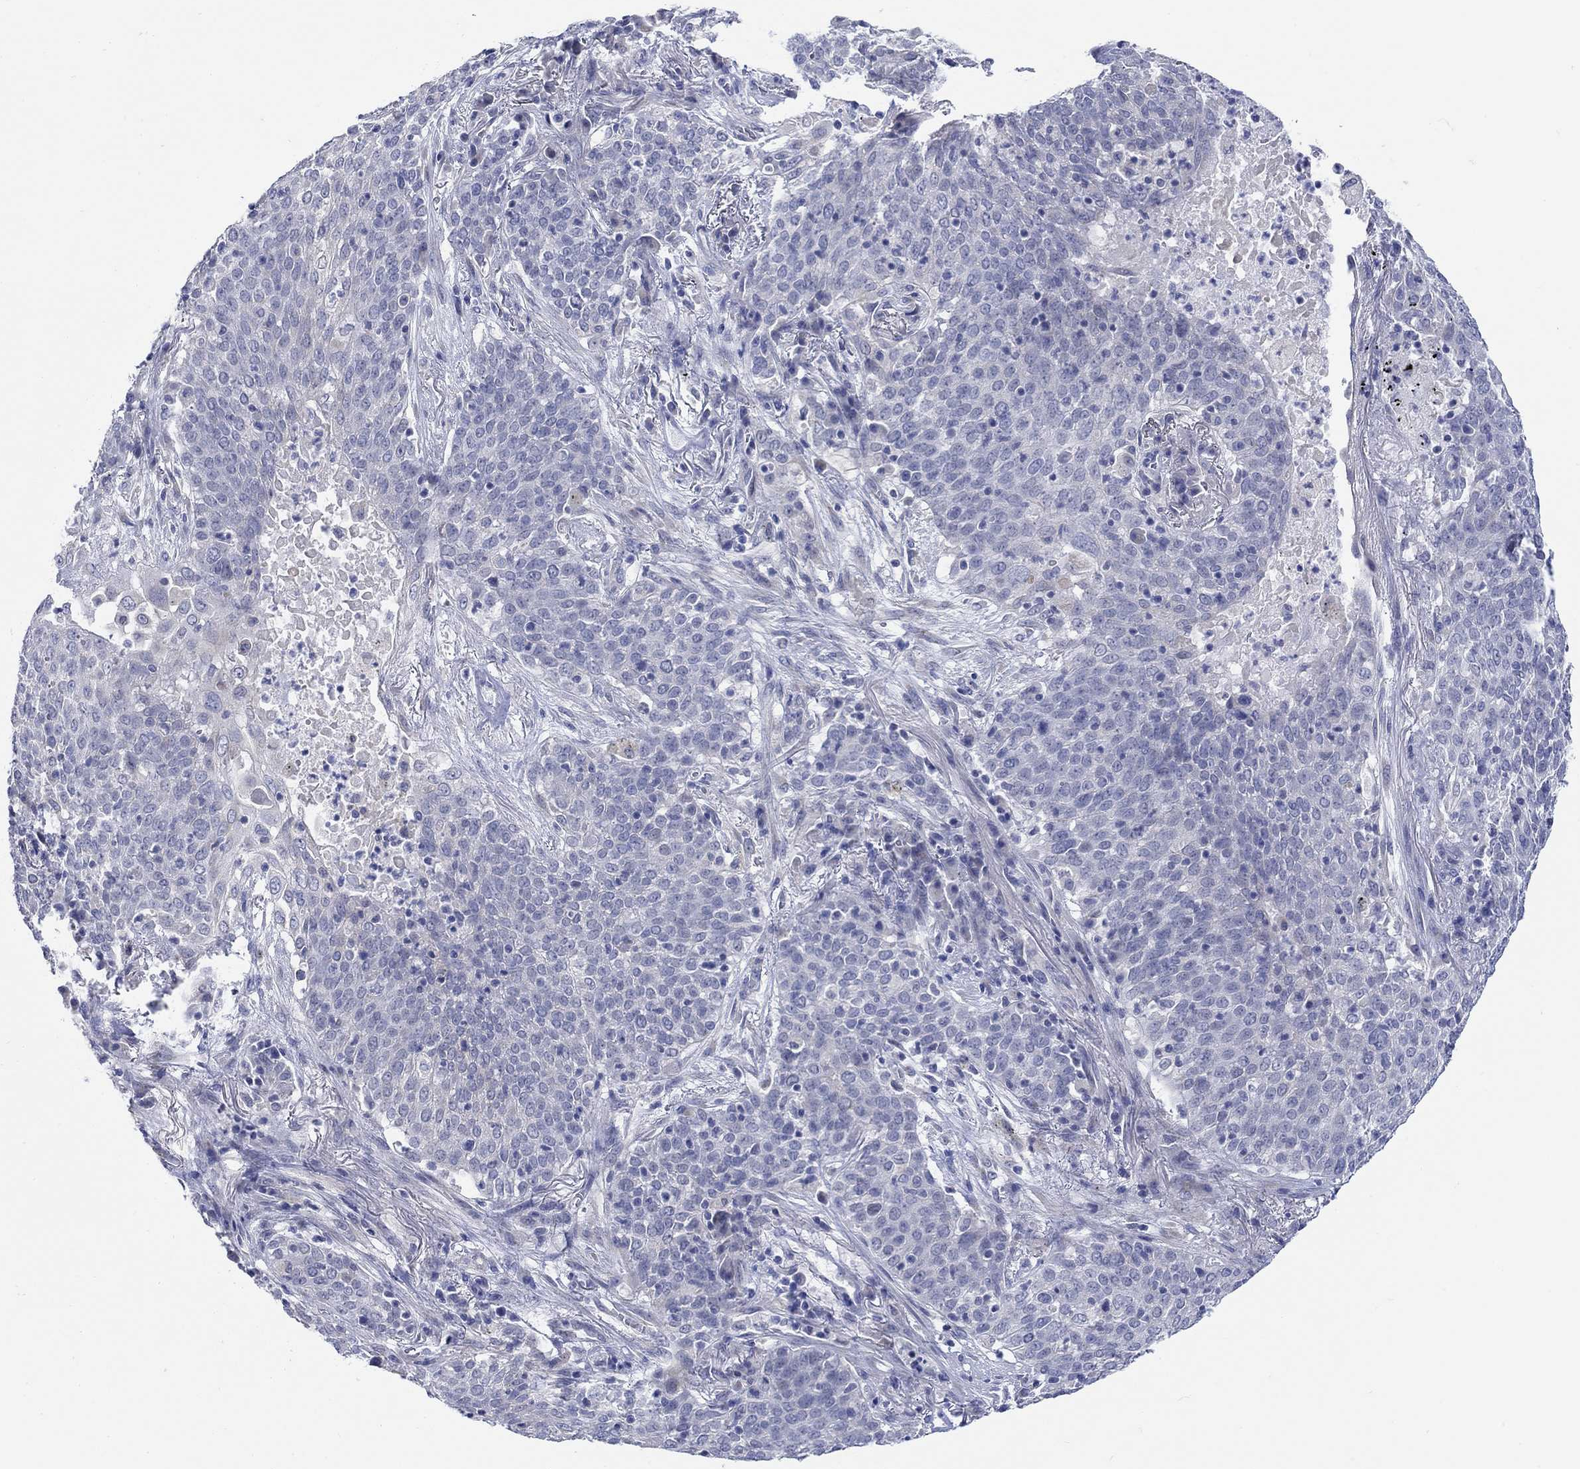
{"staining": {"intensity": "negative", "quantity": "none", "location": "none"}, "tissue": "lung cancer", "cell_type": "Tumor cells", "image_type": "cancer", "snomed": [{"axis": "morphology", "description": "Squamous cell carcinoma, NOS"}, {"axis": "topography", "description": "Lung"}], "caption": "IHC micrograph of human lung squamous cell carcinoma stained for a protein (brown), which reveals no staining in tumor cells.", "gene": "KRT222", "patient": {"sex": "male", "age": 82}}